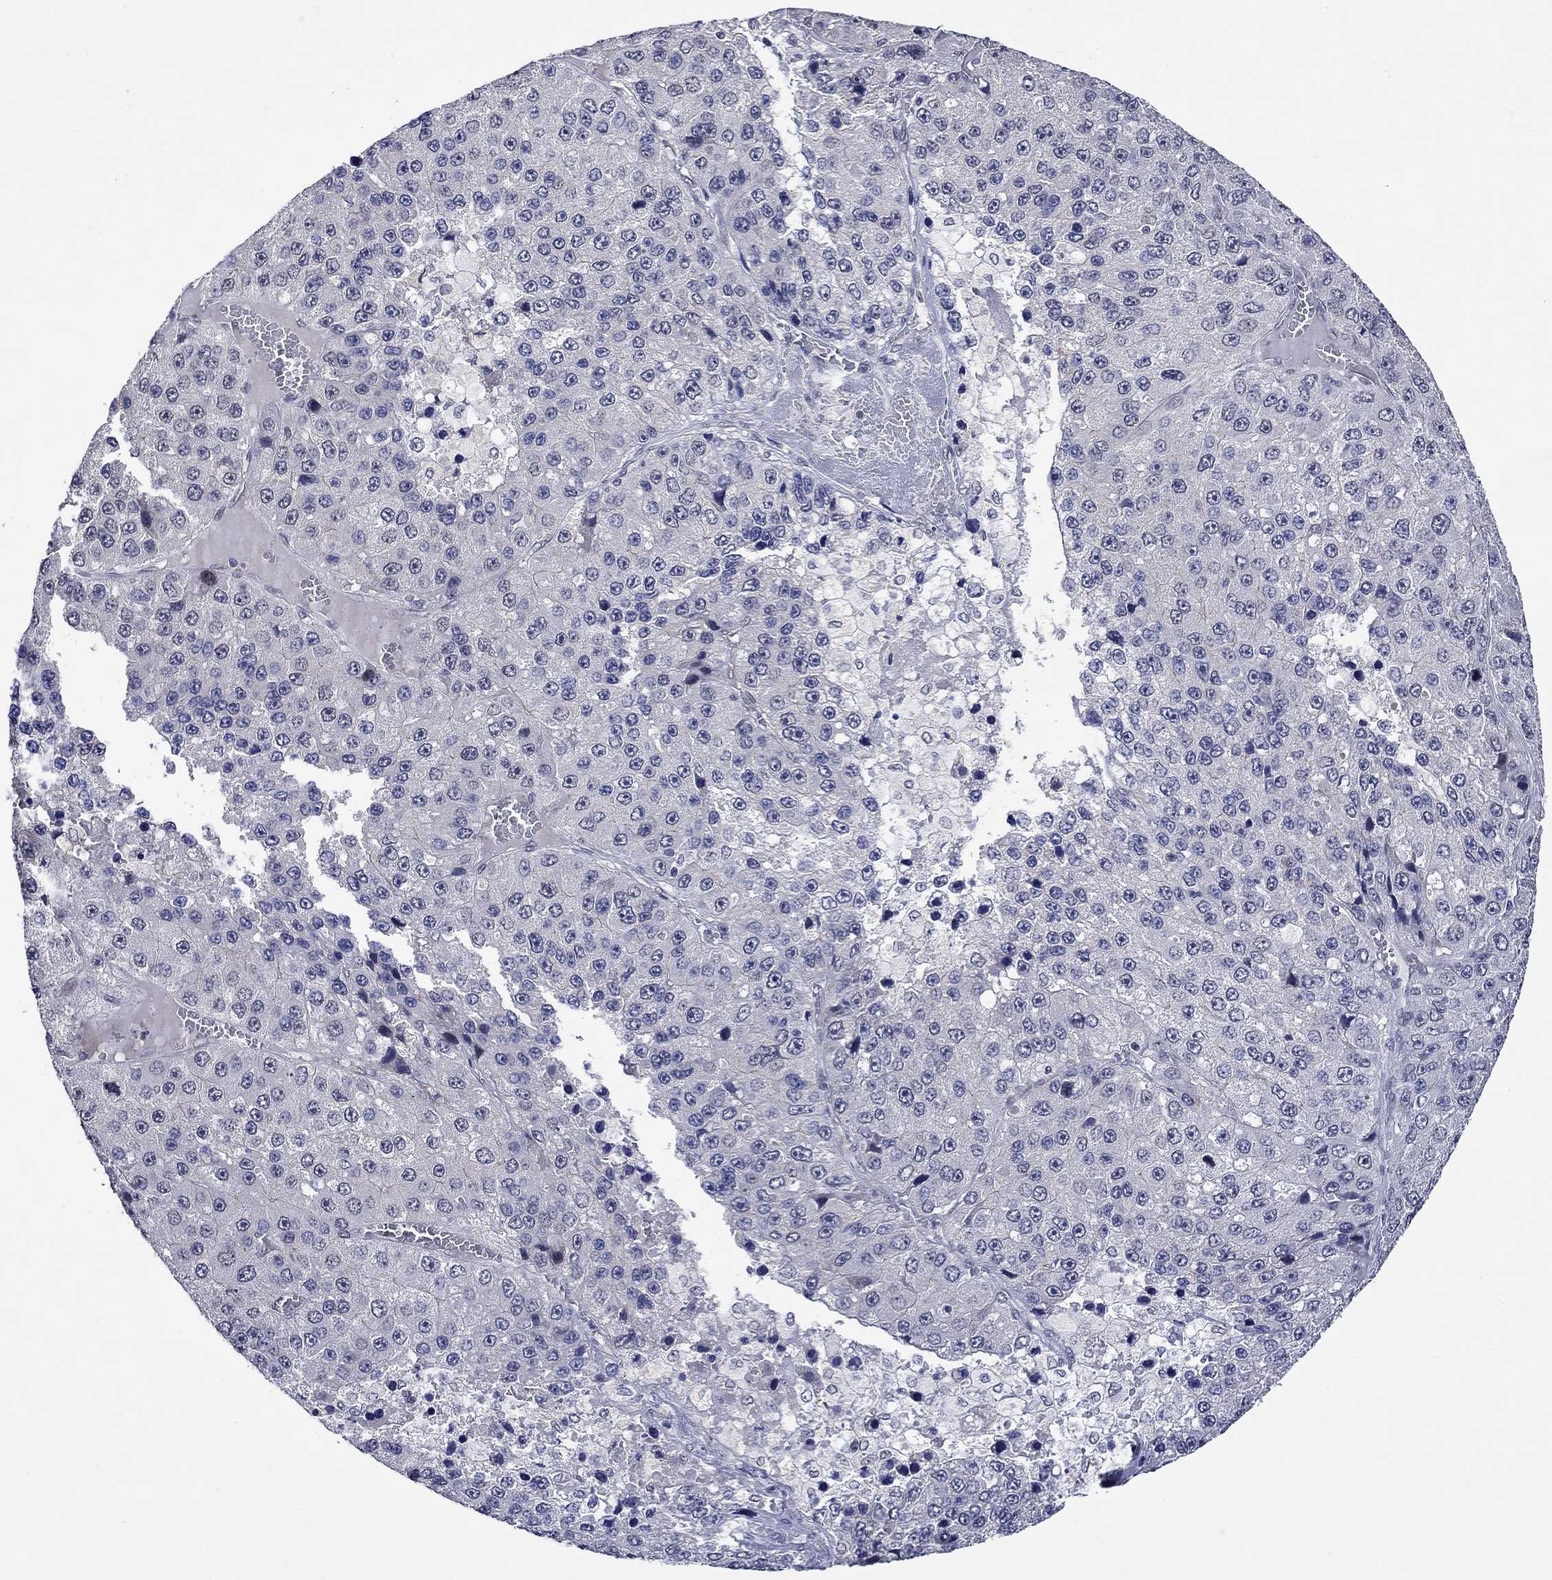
{"staining": {"intensity": "negative", "quantity": "none", "location": "none"}, "tissue": "liver cancer", "cell_type": "Tumor cells", "image_type": "cancer", "snomed": [{"axis": "morphology", "description": "Carcinoma, Hepatocellular, NOS"}, {"axis": "topography", "description": "Liver"}], "caption": "Immunohistochemistry histopathology image of neoplastic tissue: liver hepatocellular carcinoma stained with DAB (3,3'-diaminobenzidine) reveals no significant protein expression in tumor cells. The staining is performed using DAB brown chromogen with nuclei counter-stained in using hematoxylin.", "gene": "DDX3Y", "patient": {"sex": "female", "age": 73}}